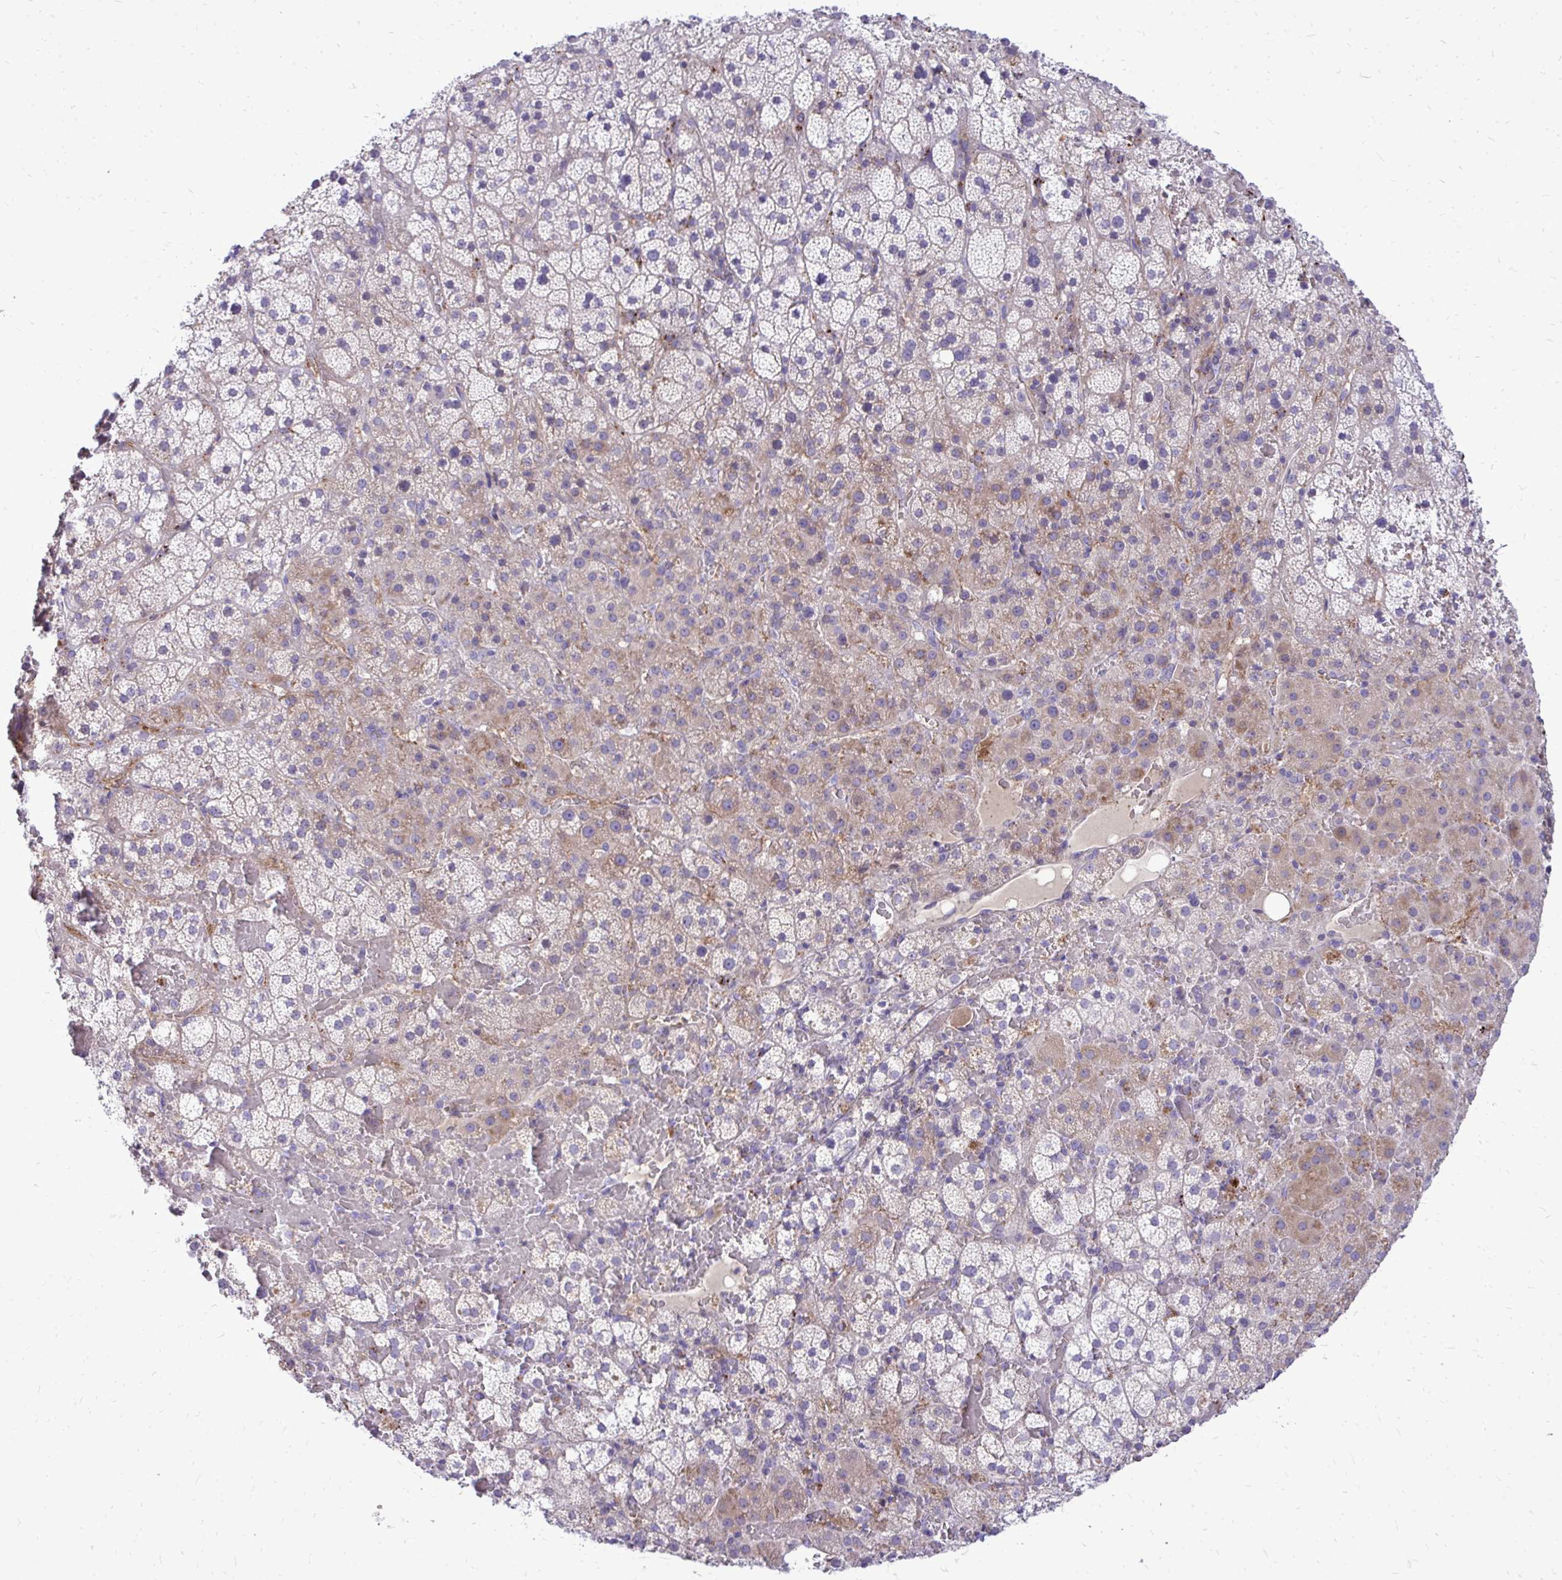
{"staining": {"intensity": "moderate", "quantity": "25%-75%", "location": "cytoplasmic/membranous"}, "tissue": "adrenal gland", "cell_type": "Glandular cells", "image_type": "normal", "snomed": [{"axis": "morphology", "description": "Normal tissue, NOS"}, {"axis": "topography", "description": "Adrenal gland"}], "caption": "Approximately 25%-75% of glandular cells in unremarkable adrenal gland reveal moderate cytoplasmic/membranous protein expression as visualized by brown immunohistochemical staining.", "gene": "TP53I11", "patient": {"sex": "male", "age": 53}}